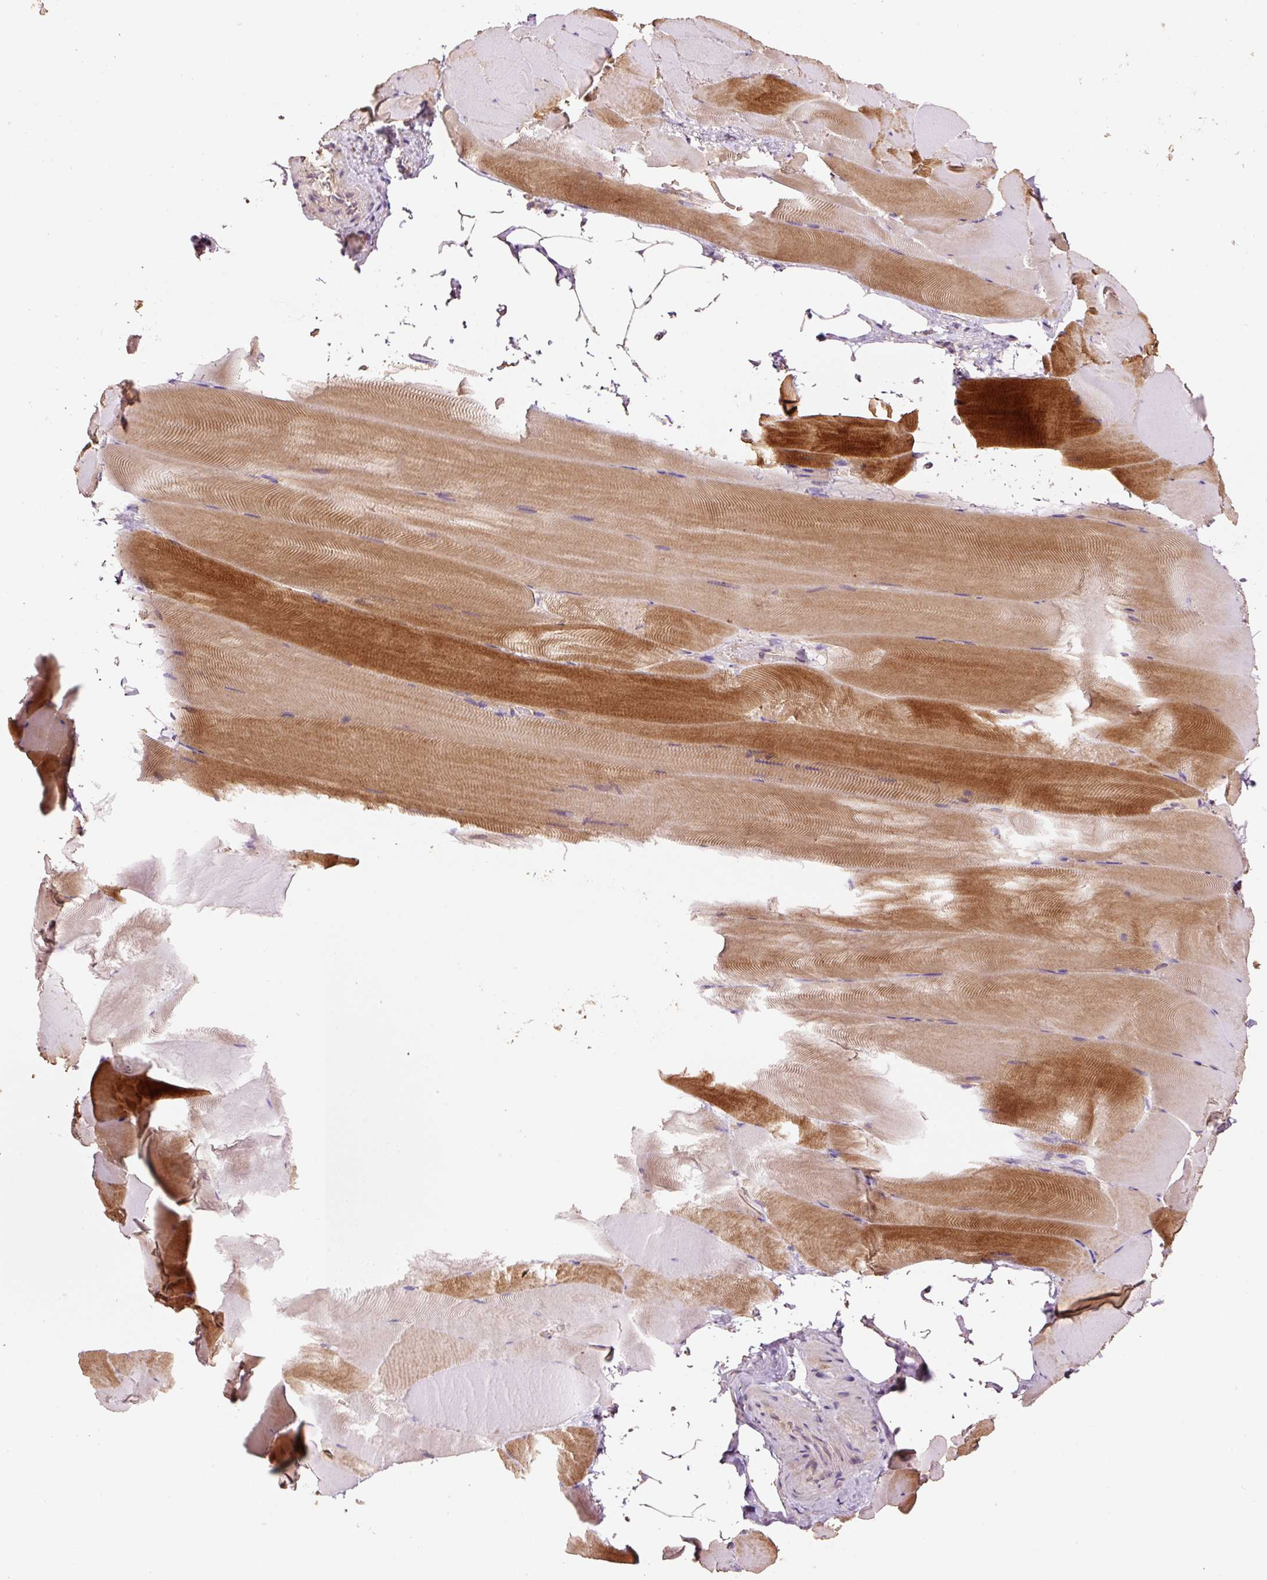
{"staining": {"intensity": "strong", "quantity": "25%-75%", "location": "cytoplasmic/membranous"}, "tissue": "skeletal muscle", "cell_type": "Myocytes", "image_type": "normal", "snomed": [{"axis": "morphology", "description": "Normal tissue, NOS"}, {"axis": "topography", "description": "Skeletal muscle"}], "caption": "Protein expression analysis of normal human skeletal muscle reveals strong cytoplasmic/membranous staining in about 25%-75% of myocytes.", "gene": "HERC2", "patient": {"sex": "female", "age": 64}}